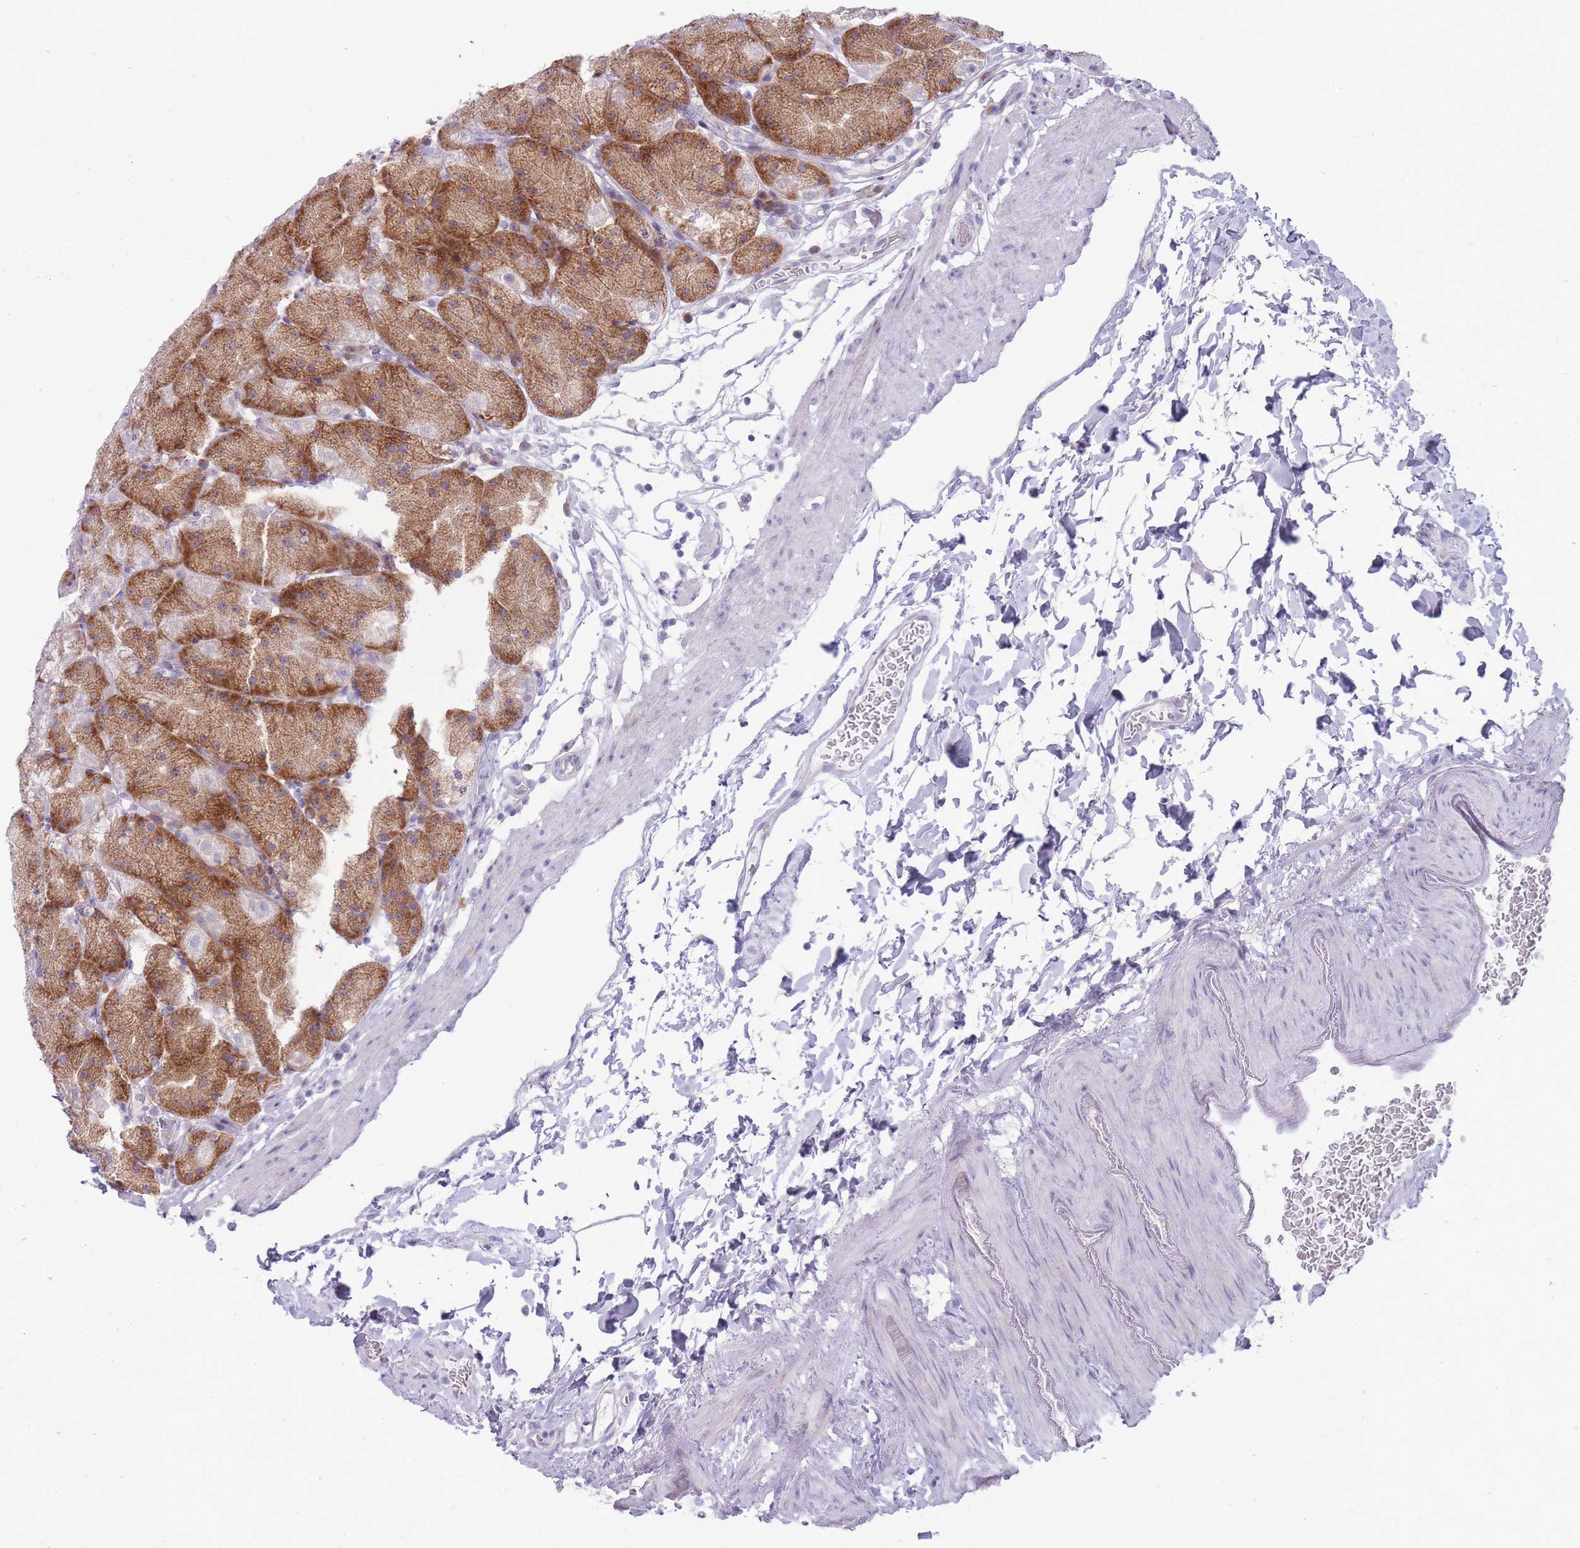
{"staining": {"intensity": "strong", "quantity": "25%-75%", "location": "cytoplasmic/membranous"}, "tissue": "stomach", "cell_type": "Glandular cells", "image_type": "normal", "snomed": [{"axis": "morphology", "description": "Normal tissue, NOS"}, {"axis": "topography", "description": "Stomach, upper"}, {"axis": "topography", "description": "Stomach, lower"}], "caption": "This is an image of immunohistochemistry staining of unremarkable stomach, which shows strong staining in the cytoplasmic/membranous of glandular cells.", "gene": "RPL18", "patient": {"sex": "male", "age": 67}}